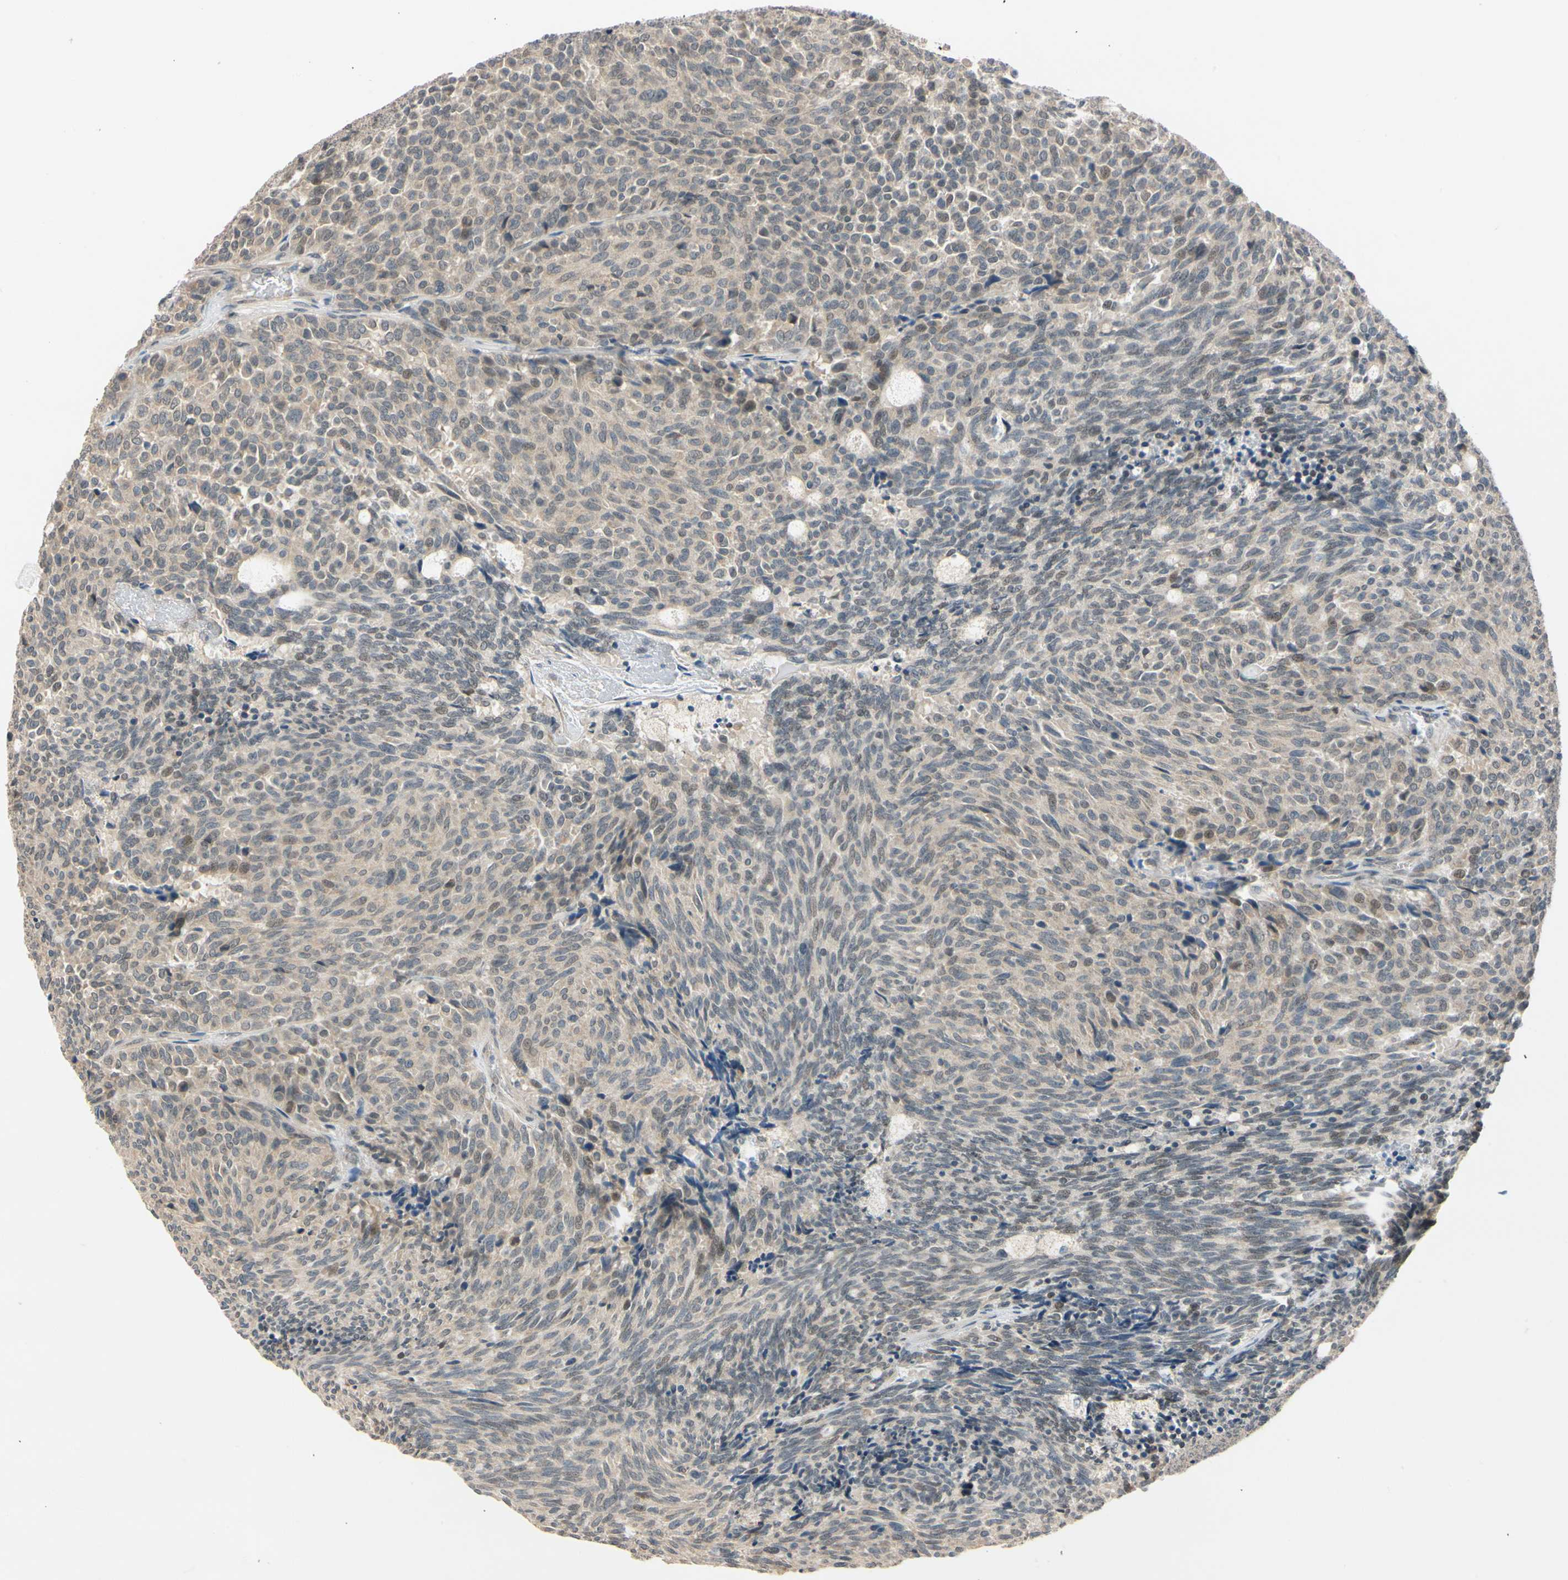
{"staining": {"intensity": "weak", "quantity": ">75%", "location": "cytoplasmic/membranous,nuclear"}, "tissue": "carcinoid", "cell_type": "Tumor cells", "image_type": "cancer", "snomed": [{"axis": "morphology", "description": "Carcinoid, malignant, NOS"}, {"axis": "topography", "description": "Pancreas"}], "caption": "Immunohistochemical staining of human carcinoid exhibits weak cytoplasmic/membranous and nuclear protein positivity in about >75% of tumor cells.", "gene": "RIOX2", "patient": {"sex": "female", "age": 54}}